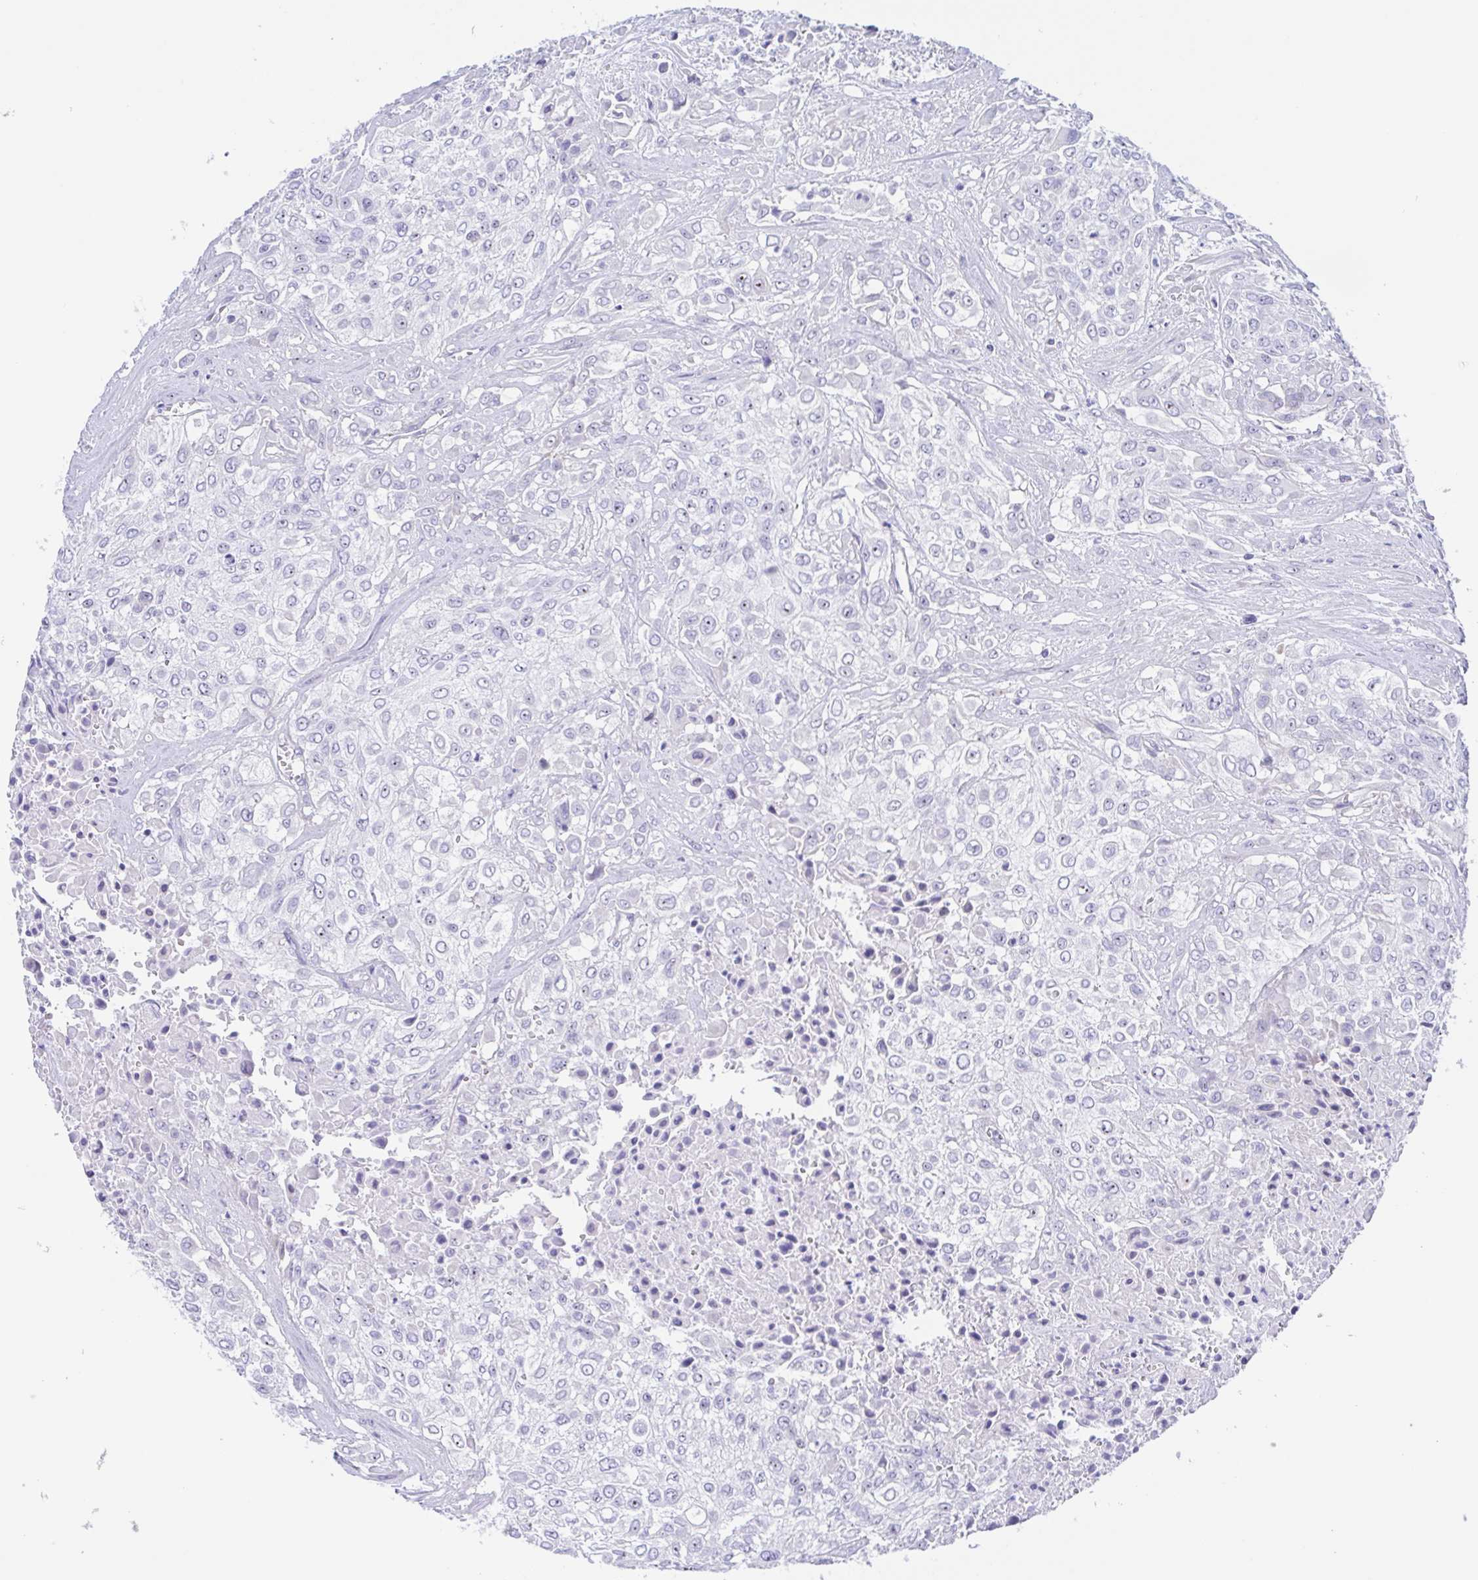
{"staining": {"intensity": "negative", "quantity": "none", "location": "none"}, "tissue": "urothelial cancer", "cell_type": "Tumor cells", "image_type": "cancer", "snomed": [{"axis": "morphology", "description": "Urothelial carcinoma, High grade"}, {"axis": "topography", "description": "Urinary bladder"}], "caption": "Immunohistochemistry (IHC) of human urothelial carcinoma (high-grade) shows no expression in tumor cells.", "gene": "MUCL3", "patient": {"sex": "male", "age": 57}}